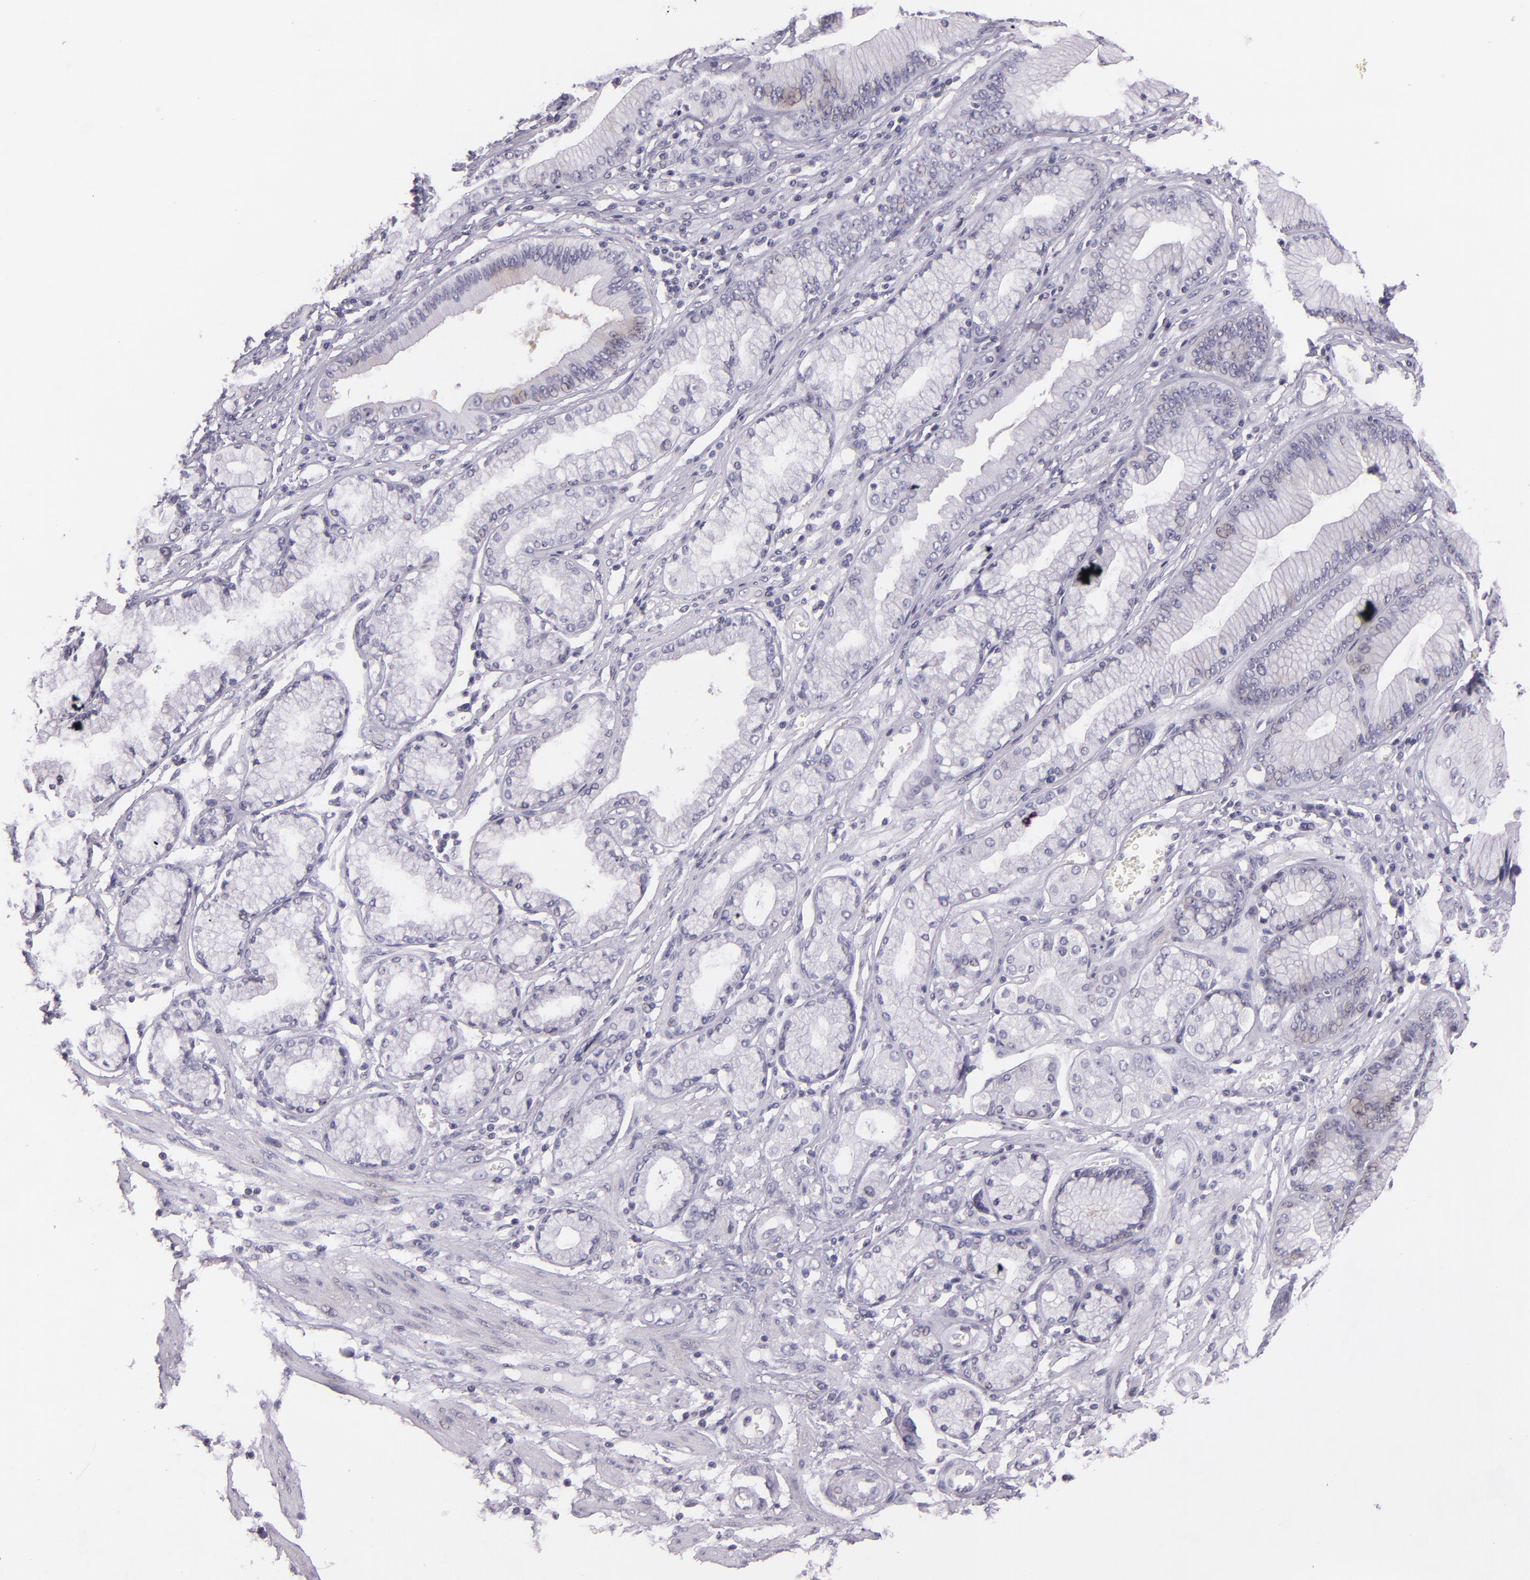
{"staining": {"intensity": "negative", "quantity": "none", "location": "none"}, "tissue": "stomach cancer", "cell_type": "Tumor cells", "image_type": "cancer", "snomed": [{"axis": "morphology", "description": "Adenocarcinoma, NOS"}, {"axis": "topography", "description": "Pancreas"}, {"axis": "topography", "description": "Stomach, upper"}], "caption": "There is no significant staining in tumor cells of stomach cancer.", "gene": "HSP90AA1", "patient": {"sex": "male", "age": 77}}